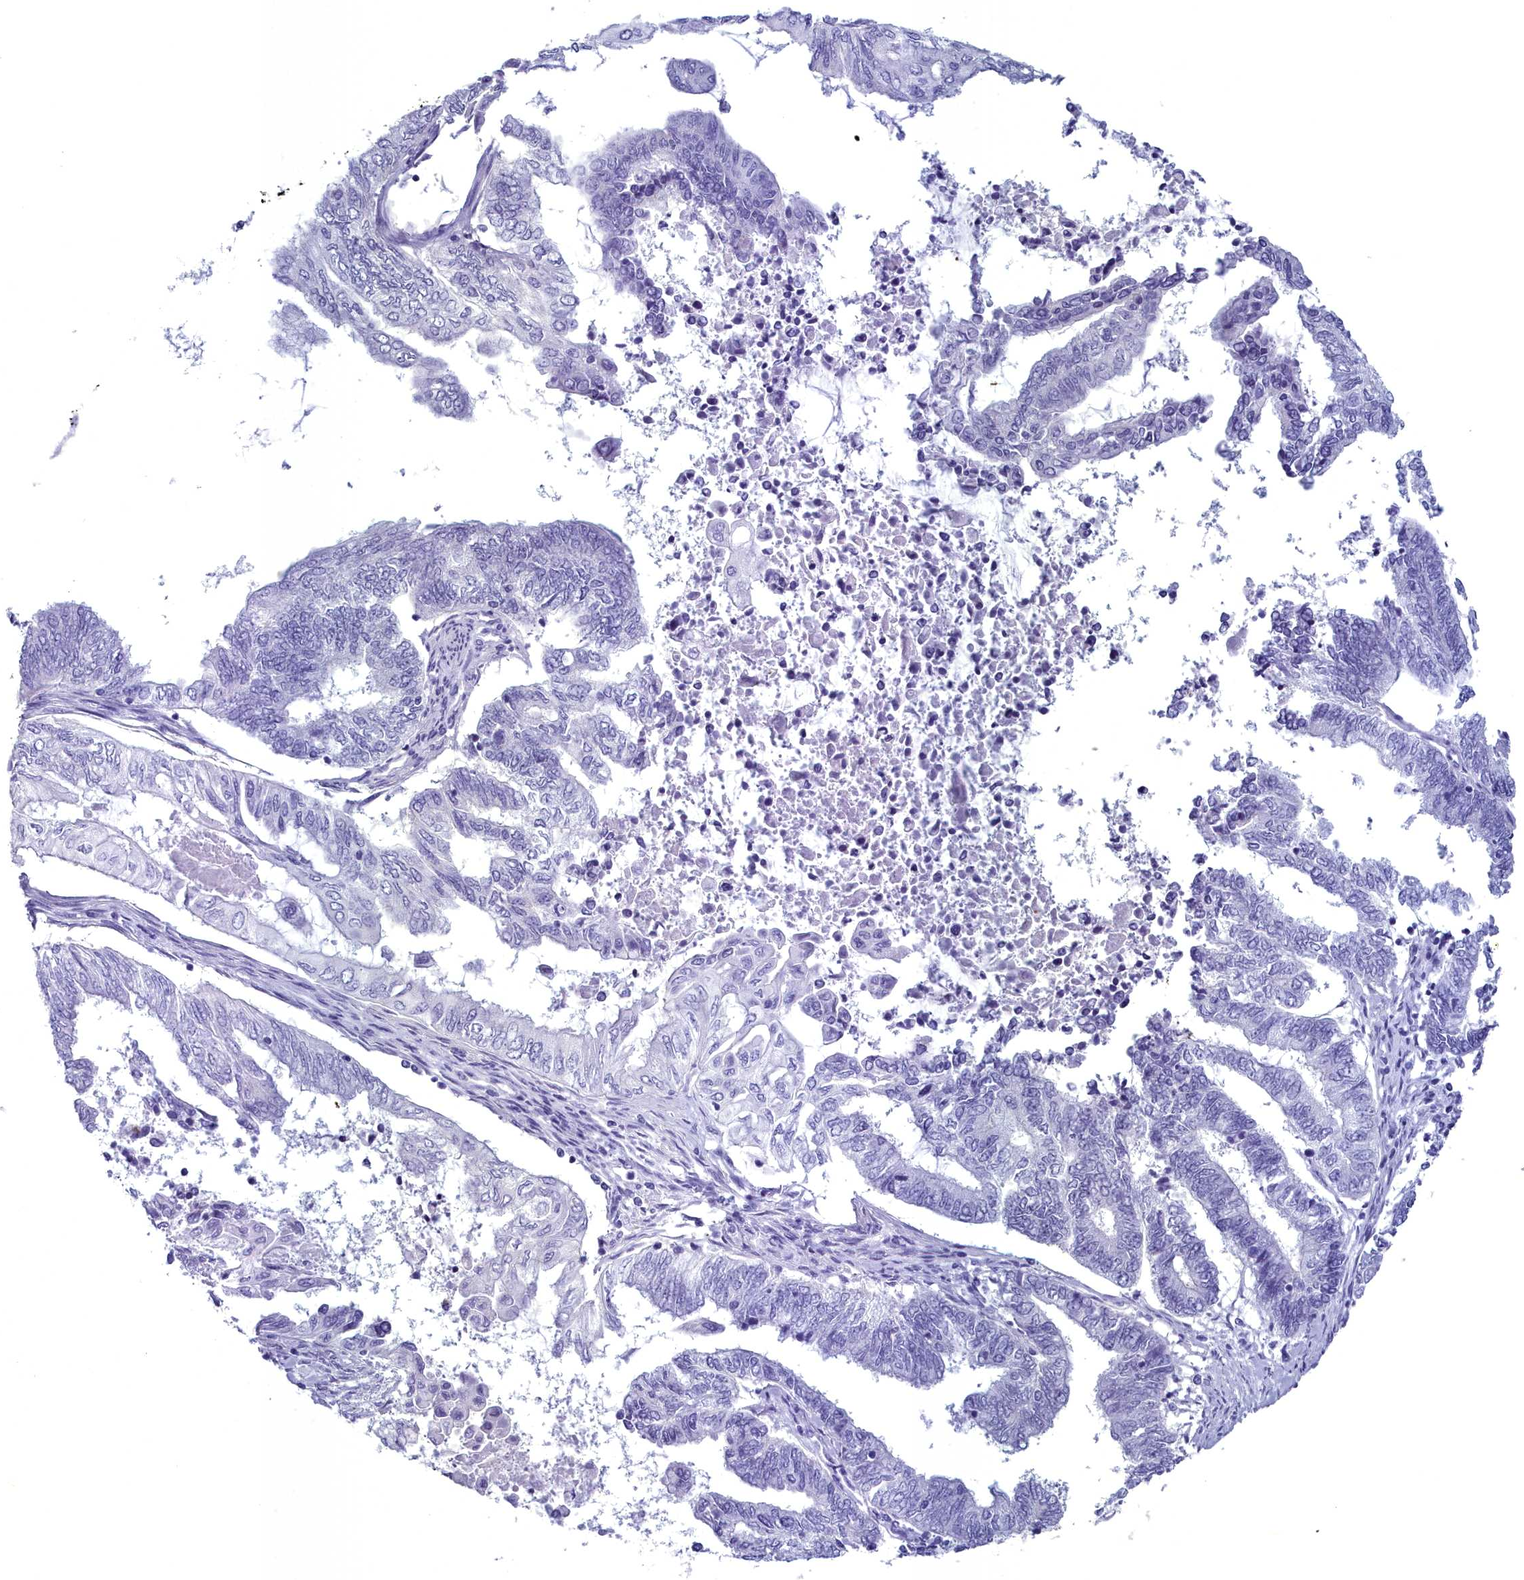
{"staining": {"intensity": "negative", "quantity": "none", "location": "none"}, "tissue": "endometrial cancer", "cell_type": "Tumor cells", "image_type": "cancer", "snomed": [{"axis": "morphology", "description": "Adenocarcinoma, NOS"}, {"axis": "topography", "description": "Uterus"}, {"axis": "topography", "description": "Endometrium"}], "caption": "Adenocarcinoma (endometrial) was stained to show a protein in brown. There is no significant staining in tumor cells. (Immunohistochemistry, brightfield microscopy, high magnification).", "gene": "MAP6", "patient": {"sex": "female", "age": 70}}